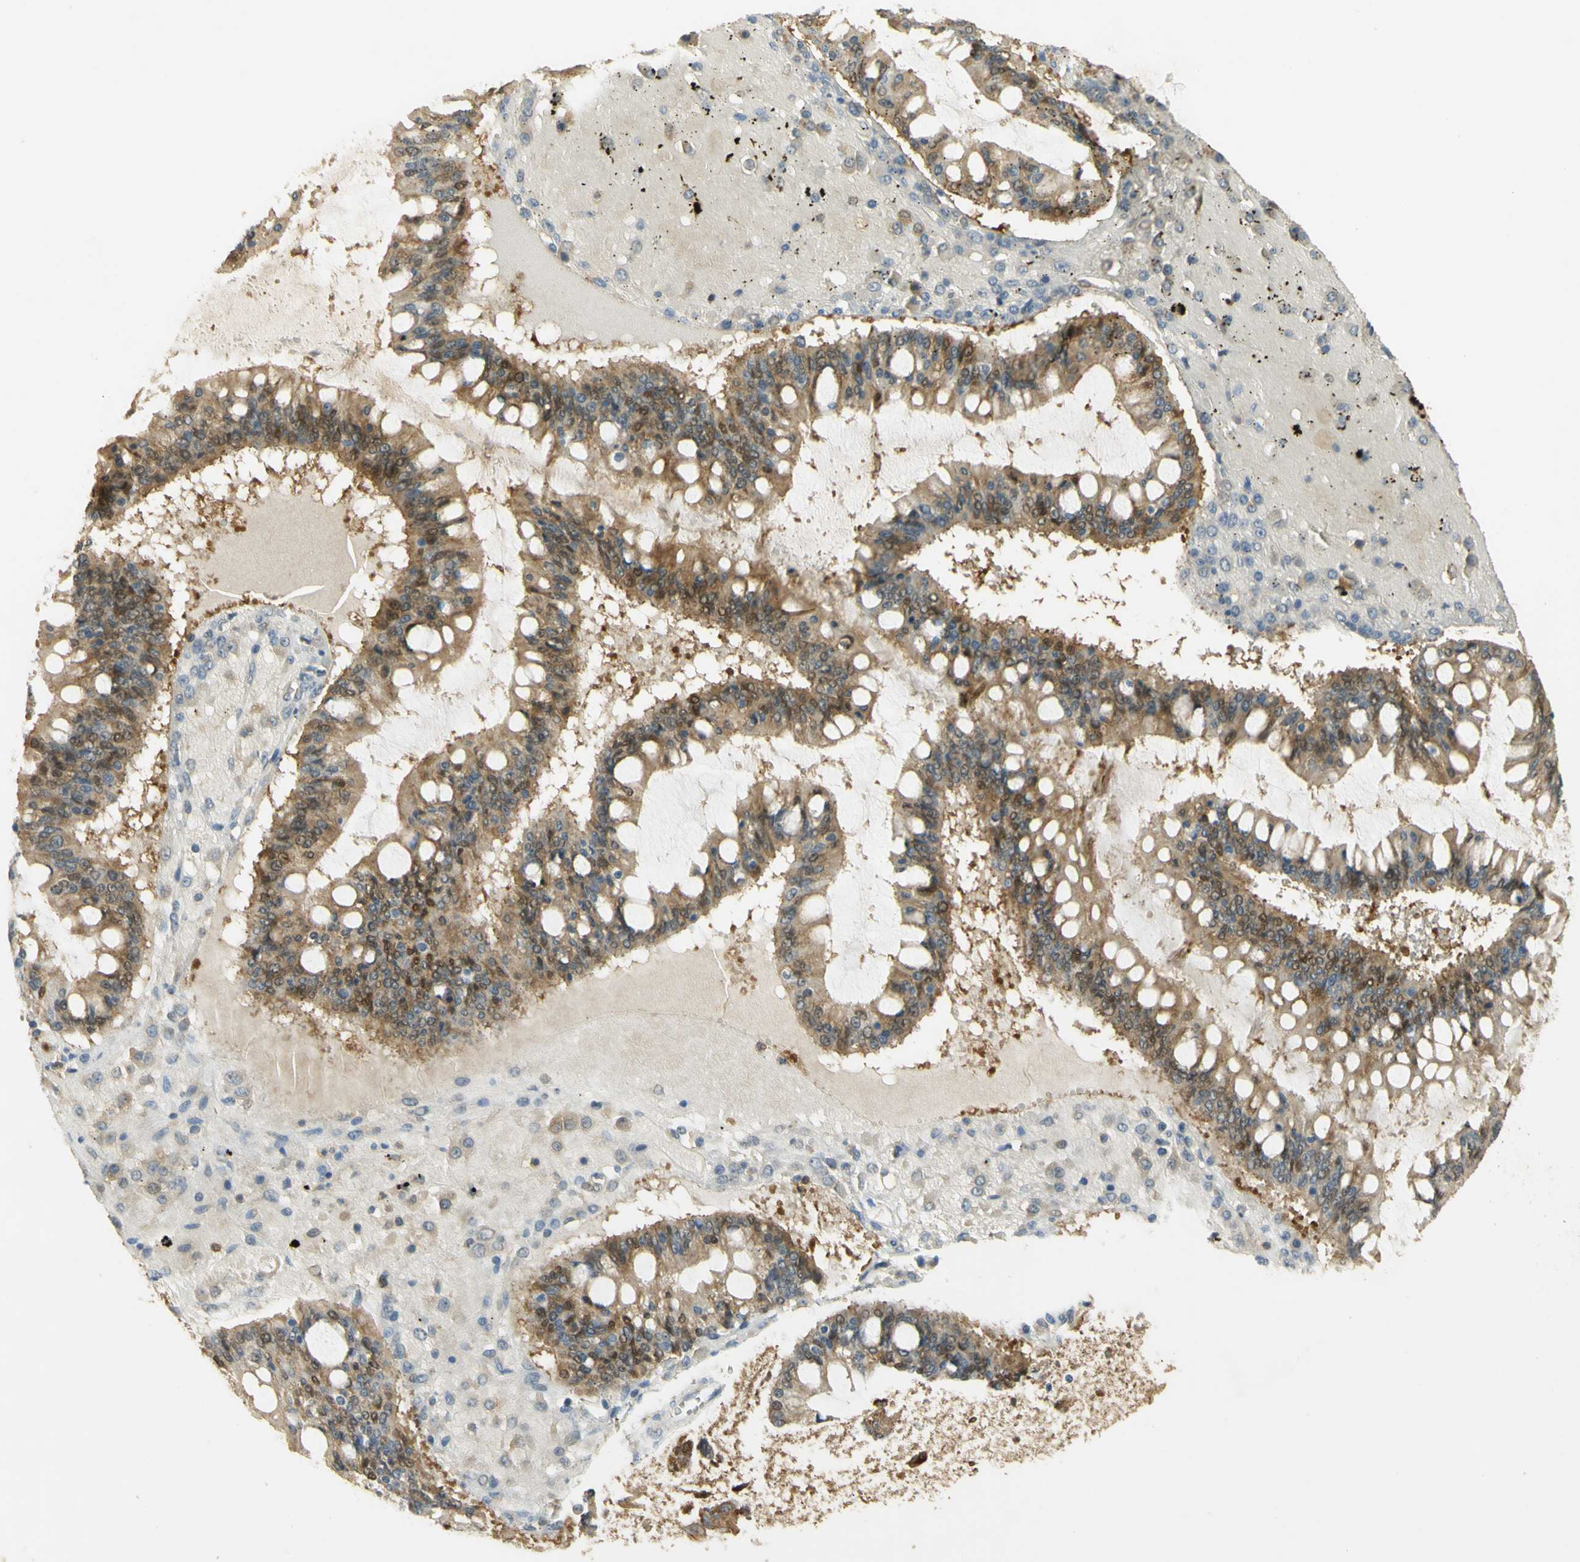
{"staining": {"intensity": "moderate", "quantity": ">75%", "location": "cytoplasmic/membranous,nuclear"}, "tissue": "ovarian cancer", "cell_type": "Tumor cells", "image_type": "cancer", "snomed": [{"axis": "morphology", "description": "Cystadenocarcinoma, mucinous, NOS"}, {"axis": "topography", "description": "Ovary"}], "caption": "Ovarian cancer (mucinous cystadenocarcinoma) stained for a protein shows moderate cytoplasmic/membranous and nuclear positivity in tumor cells.", "gene": "PAK1", "patient": {"sex": "female", "age": 73}}